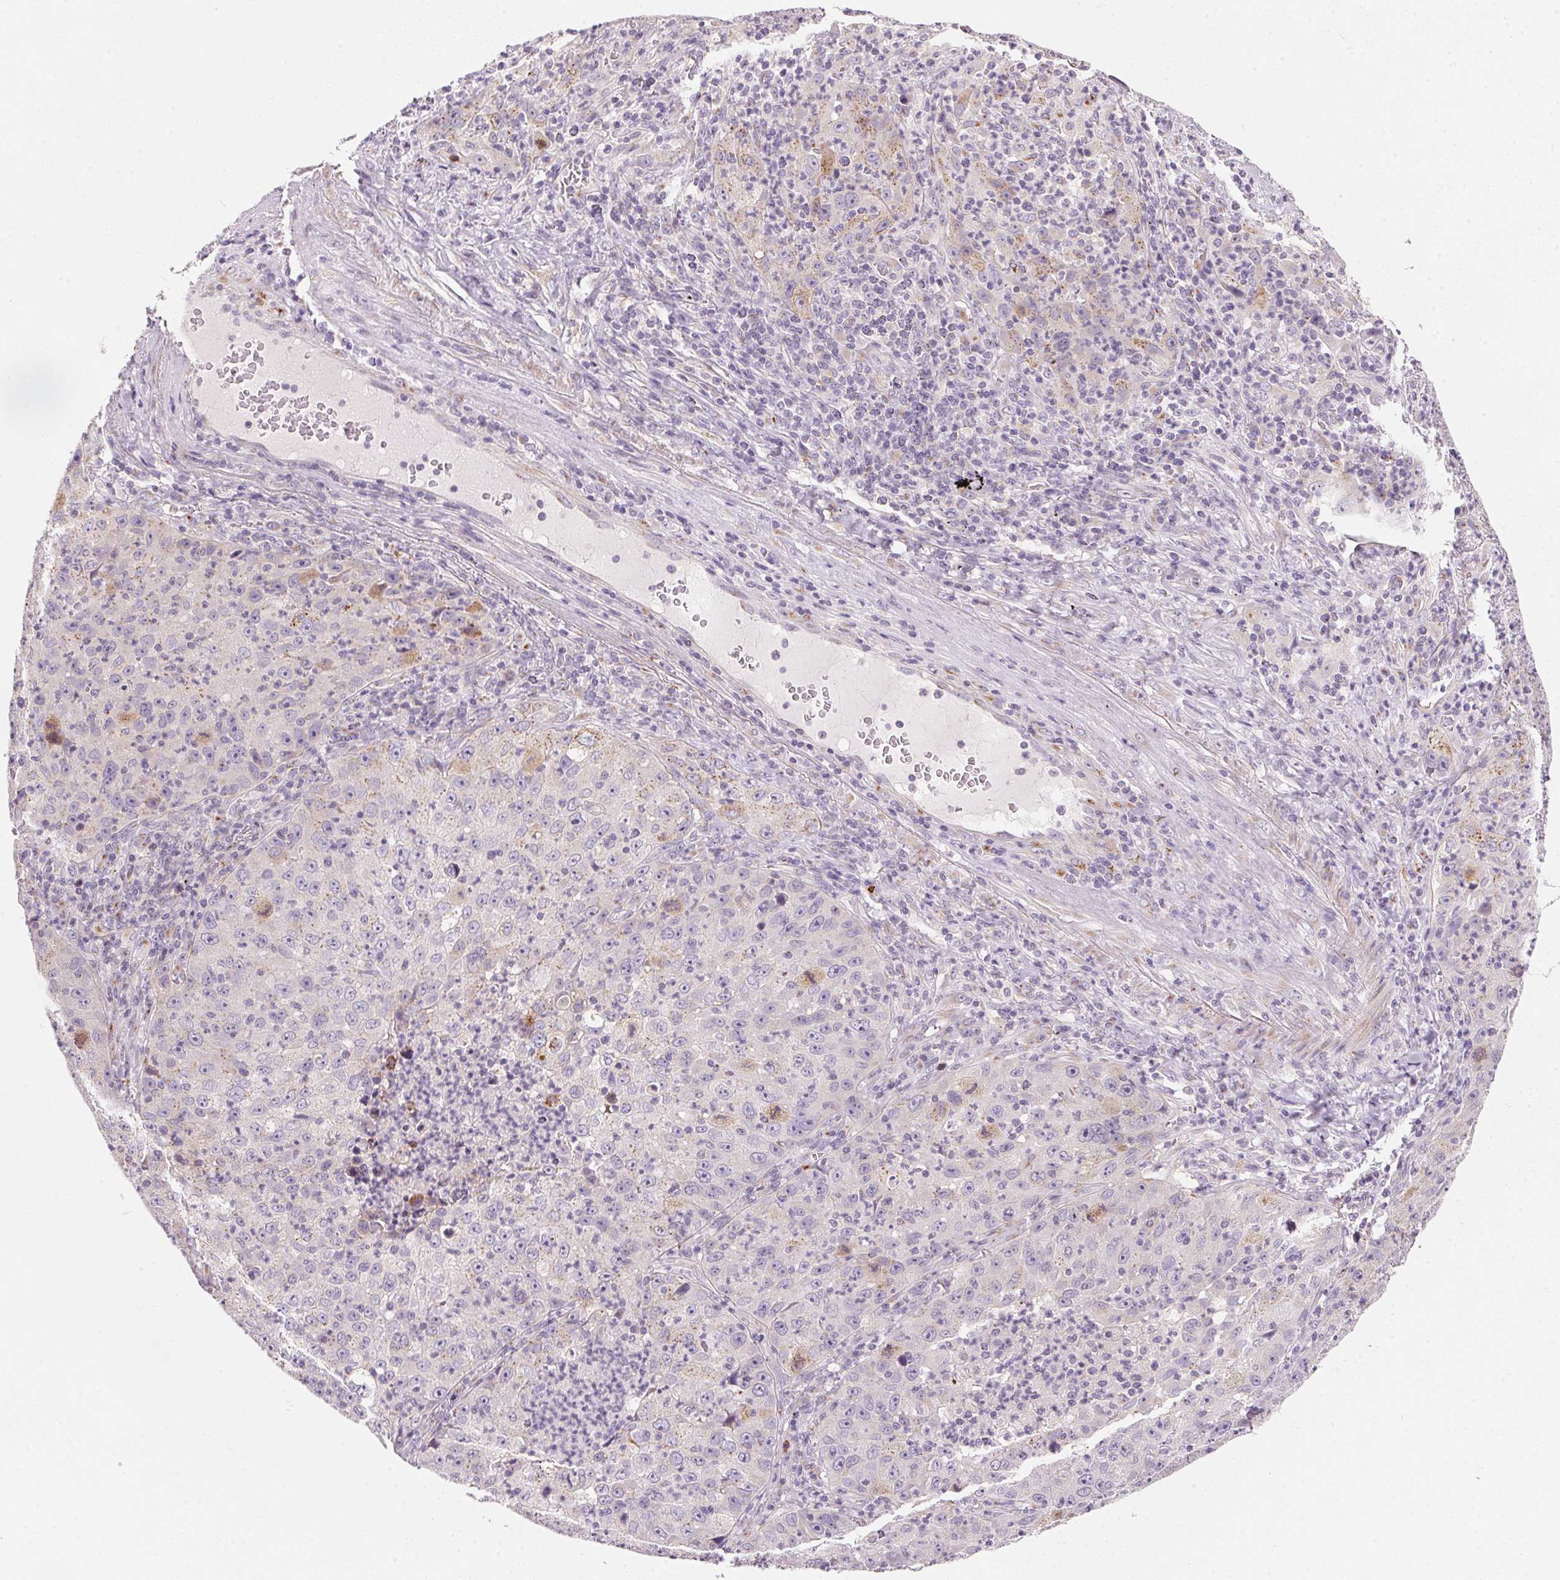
{"staining": {"intensity": "negative", "quantity": "none", "location": "none"}, "tissue": "lung cancer", "cell_type": "Tumor cells", "image_type": "cancer", "snomed": [{"axis": "morphology", "description": "Squamous cell carcinoma, NOS"}, {"axis": "topography", "description": "Lung"}], "caption": "Immunohistochemical staining of squamous cell carcinoma (lung) reveals no significant staining in tumor cells. Nuclei are stained in blue.", "gene": "DRAM2", "patient": {"sex": "male", "age": 71}}